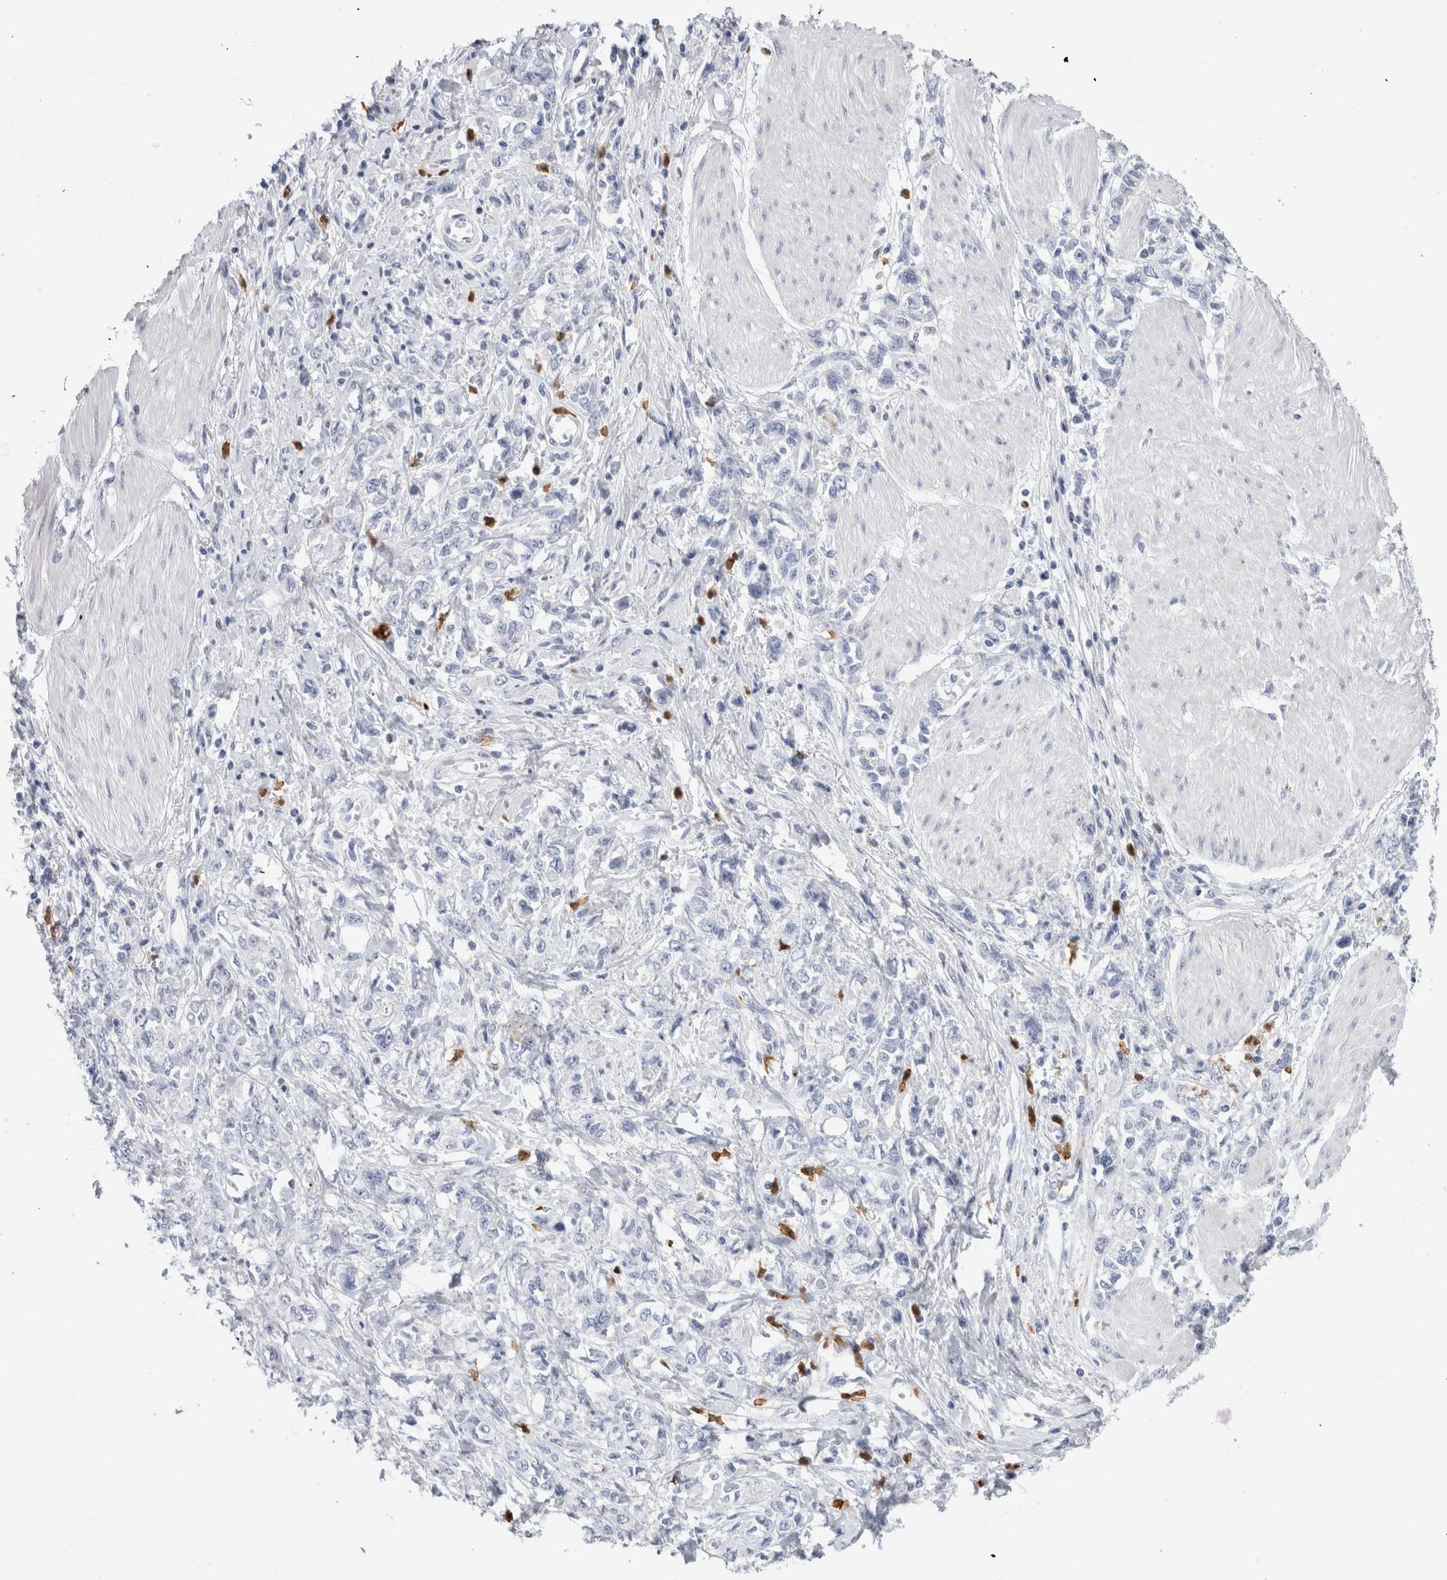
{"staining": {"intensity": "negative", "quantity": "none", "location": "none"}, "tissue": "stomach cancer", "cell_type": "Tumor cells", "image_type": "cancer", "snomed": [{"axis": "morphology", "description": "Adenocarcinoma, NOS"}, {"axis": "topography", "description": "Stomach"}], "caption": "Protein analysis of stomach cancer shows no significant expression in tumor cells.", "gene": "SLC10A5", "patient": {"sex": "female", "age": 76}}